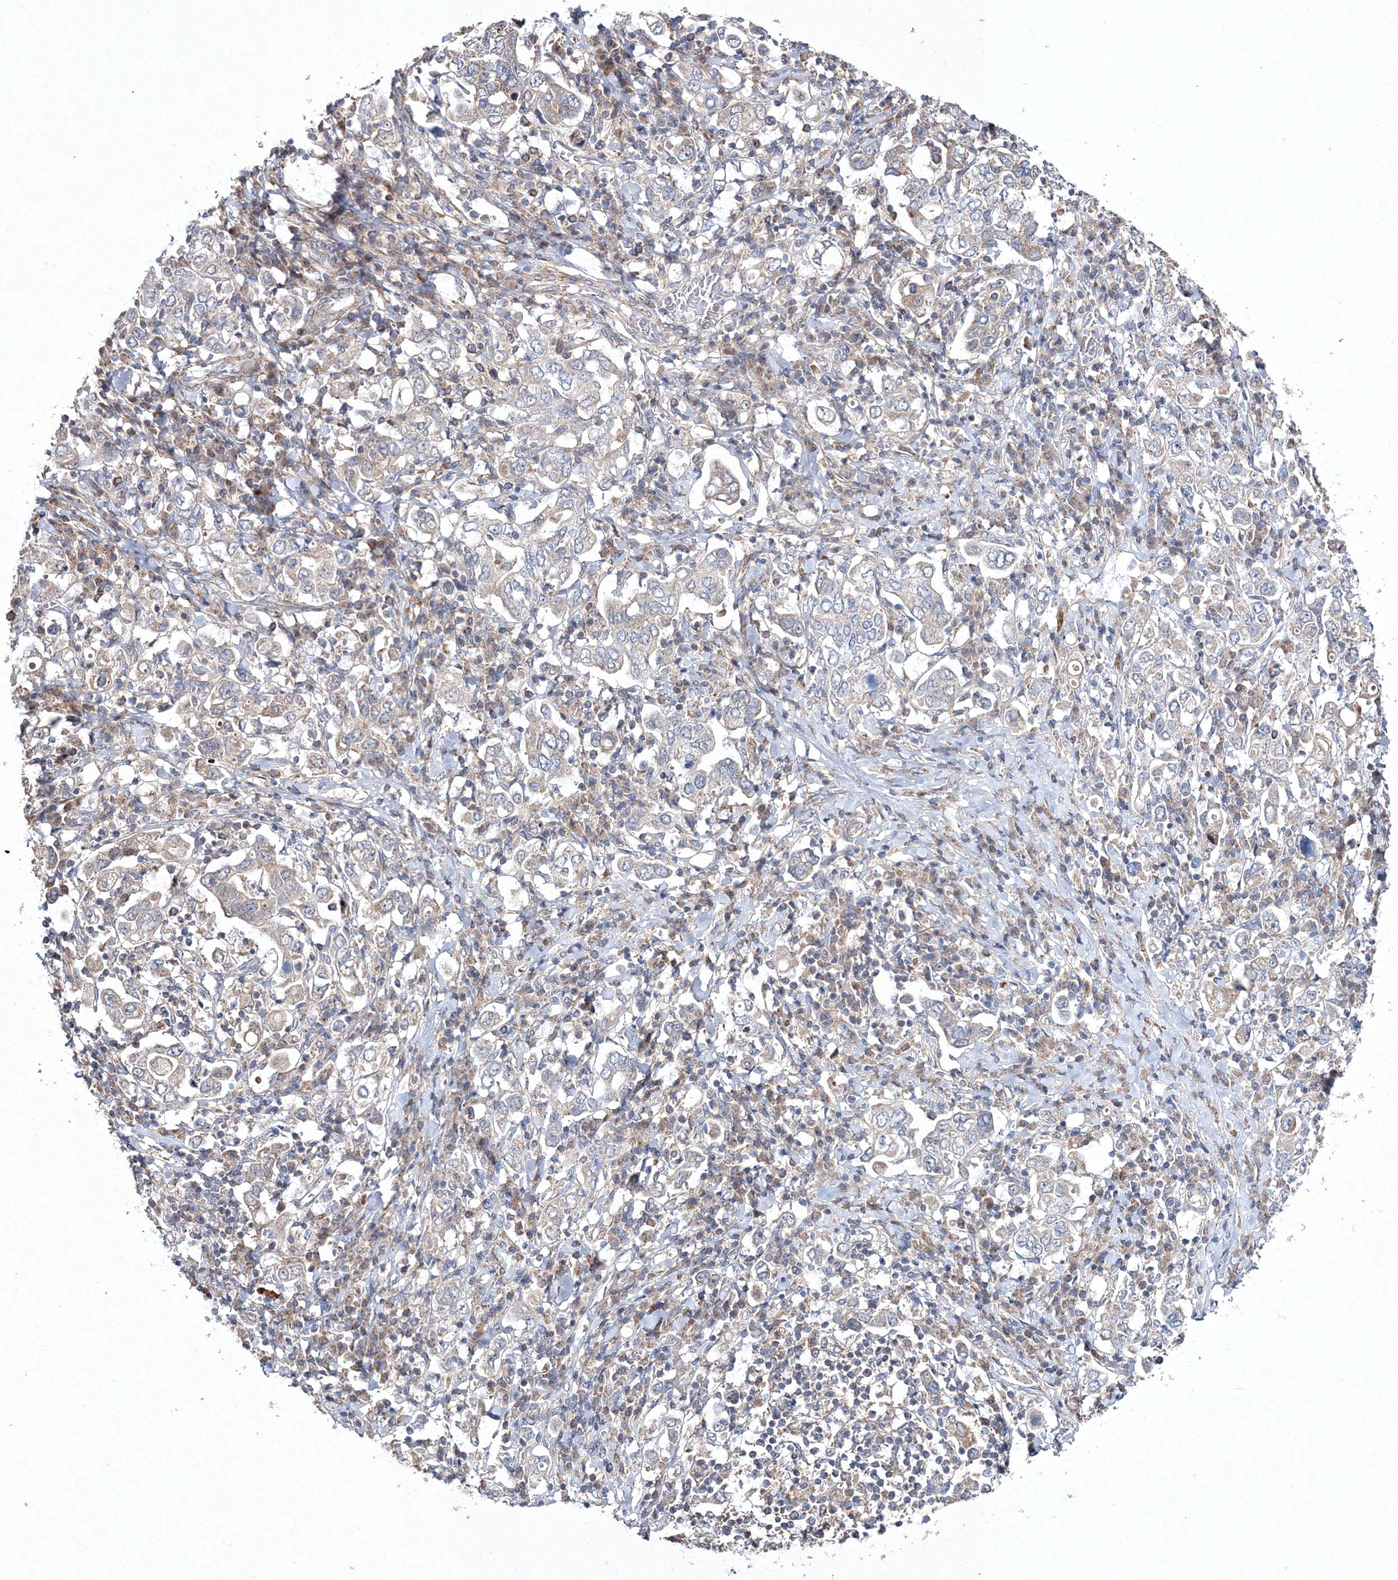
{"staining": {"intensity": "negative", "quantity": "none", "location": "none"}, "tissue": "stomach cancer", "cell_type": "Tumor cells", "image_type": "cancer", "snomed": [{"axis": "morphology", "description": "Adenocarcinoma, NOS"}, {"axis": "topography", "description": "Stomach, upper"}], "caption": "A histopathology image of stomach adenocarcinoma stained for a protein exhibits no brown staining in tumor cells.", "gene": "PPP2R2B", "patient": {"sex": "male", "age": 62}}